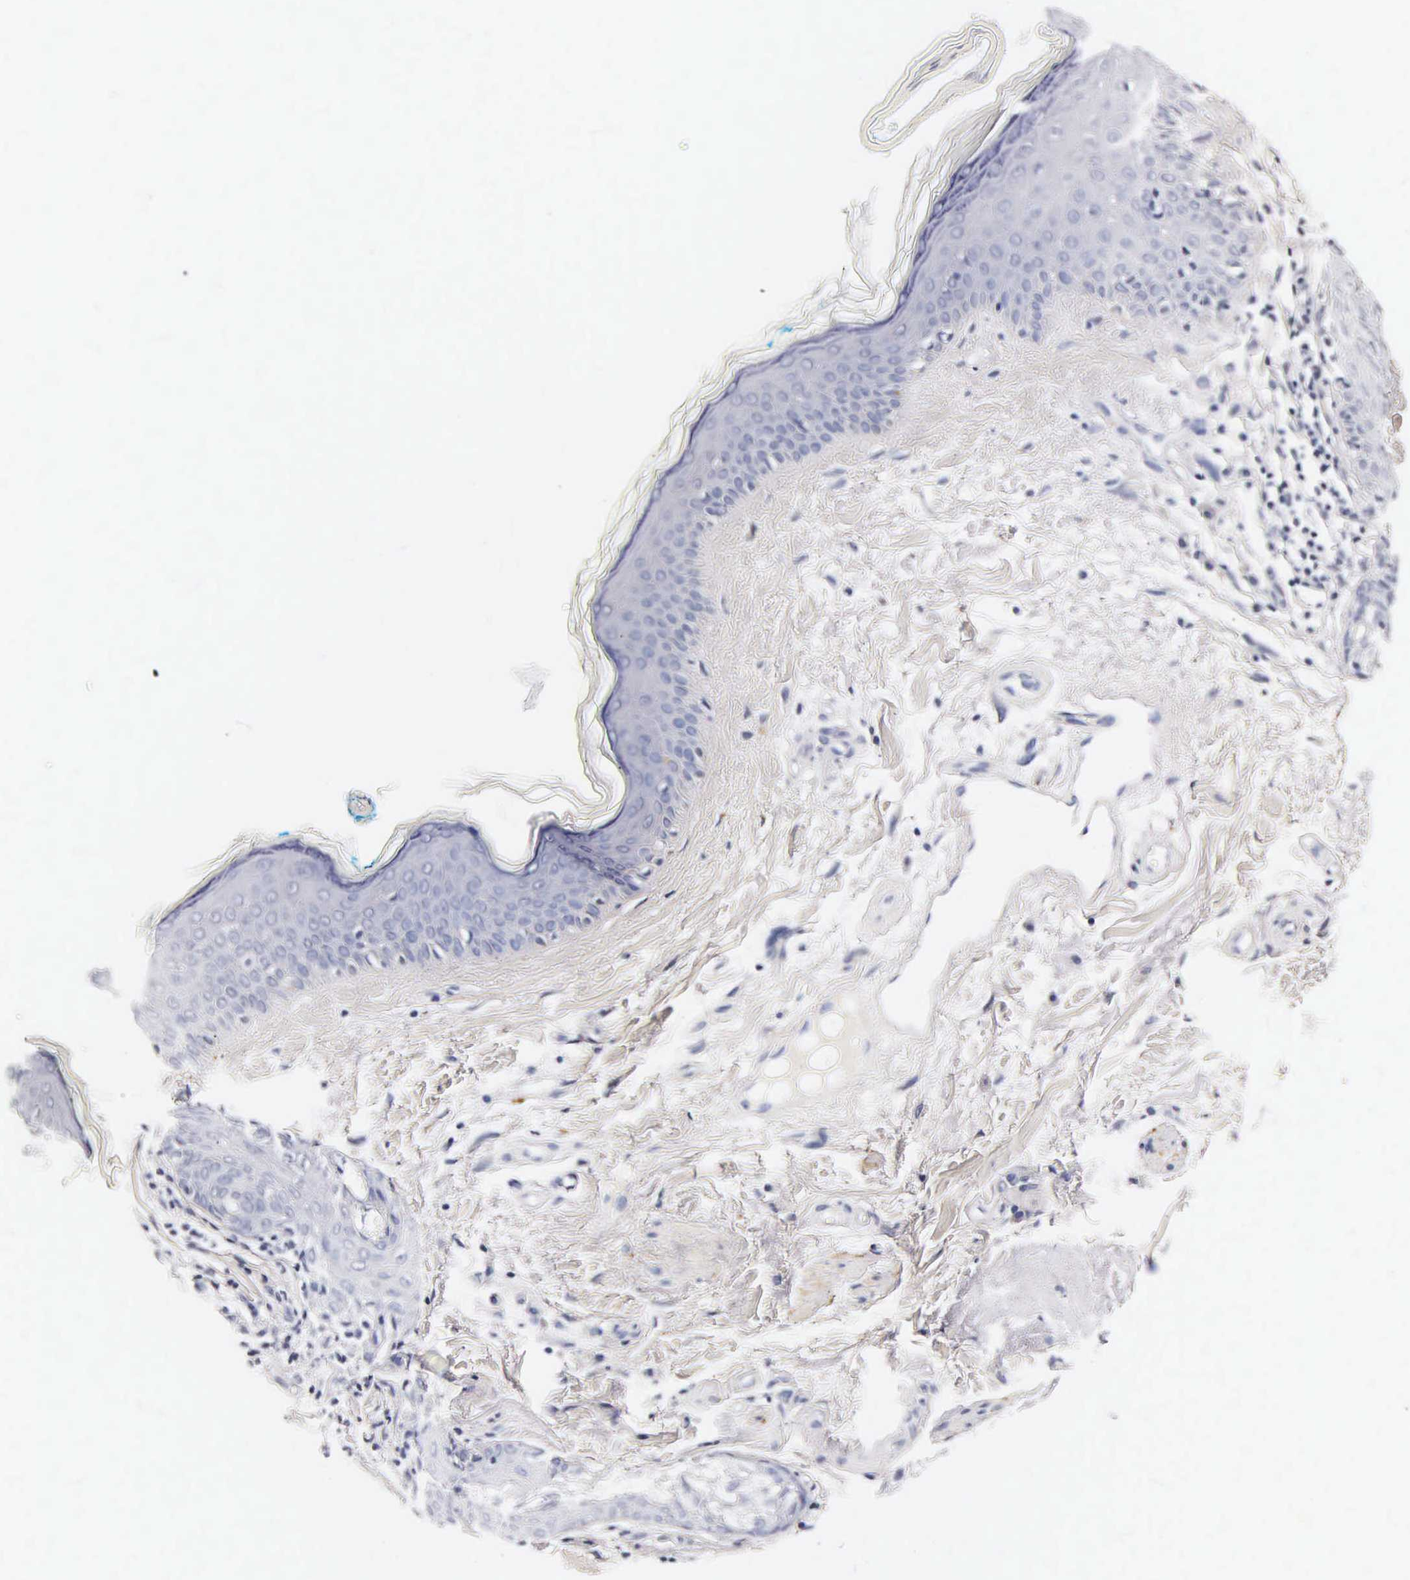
{"staining": {"intensity": "negative", "quantity": "none", "location": "none"}, "tissue": "skin", "cell_type": "Fibroblasts", "image_type": "normal", "snomed": [{"axis": "morphology", "description": "Normal tissue, NOS"}, {"axis": "topography", "description": "Skin"}], "caption": "A micrograph of skin stained for a protein reveals no brown staining in fibroblasts.", "gene": "ENO2", "patient": {"sex": "male", "age": 86}}